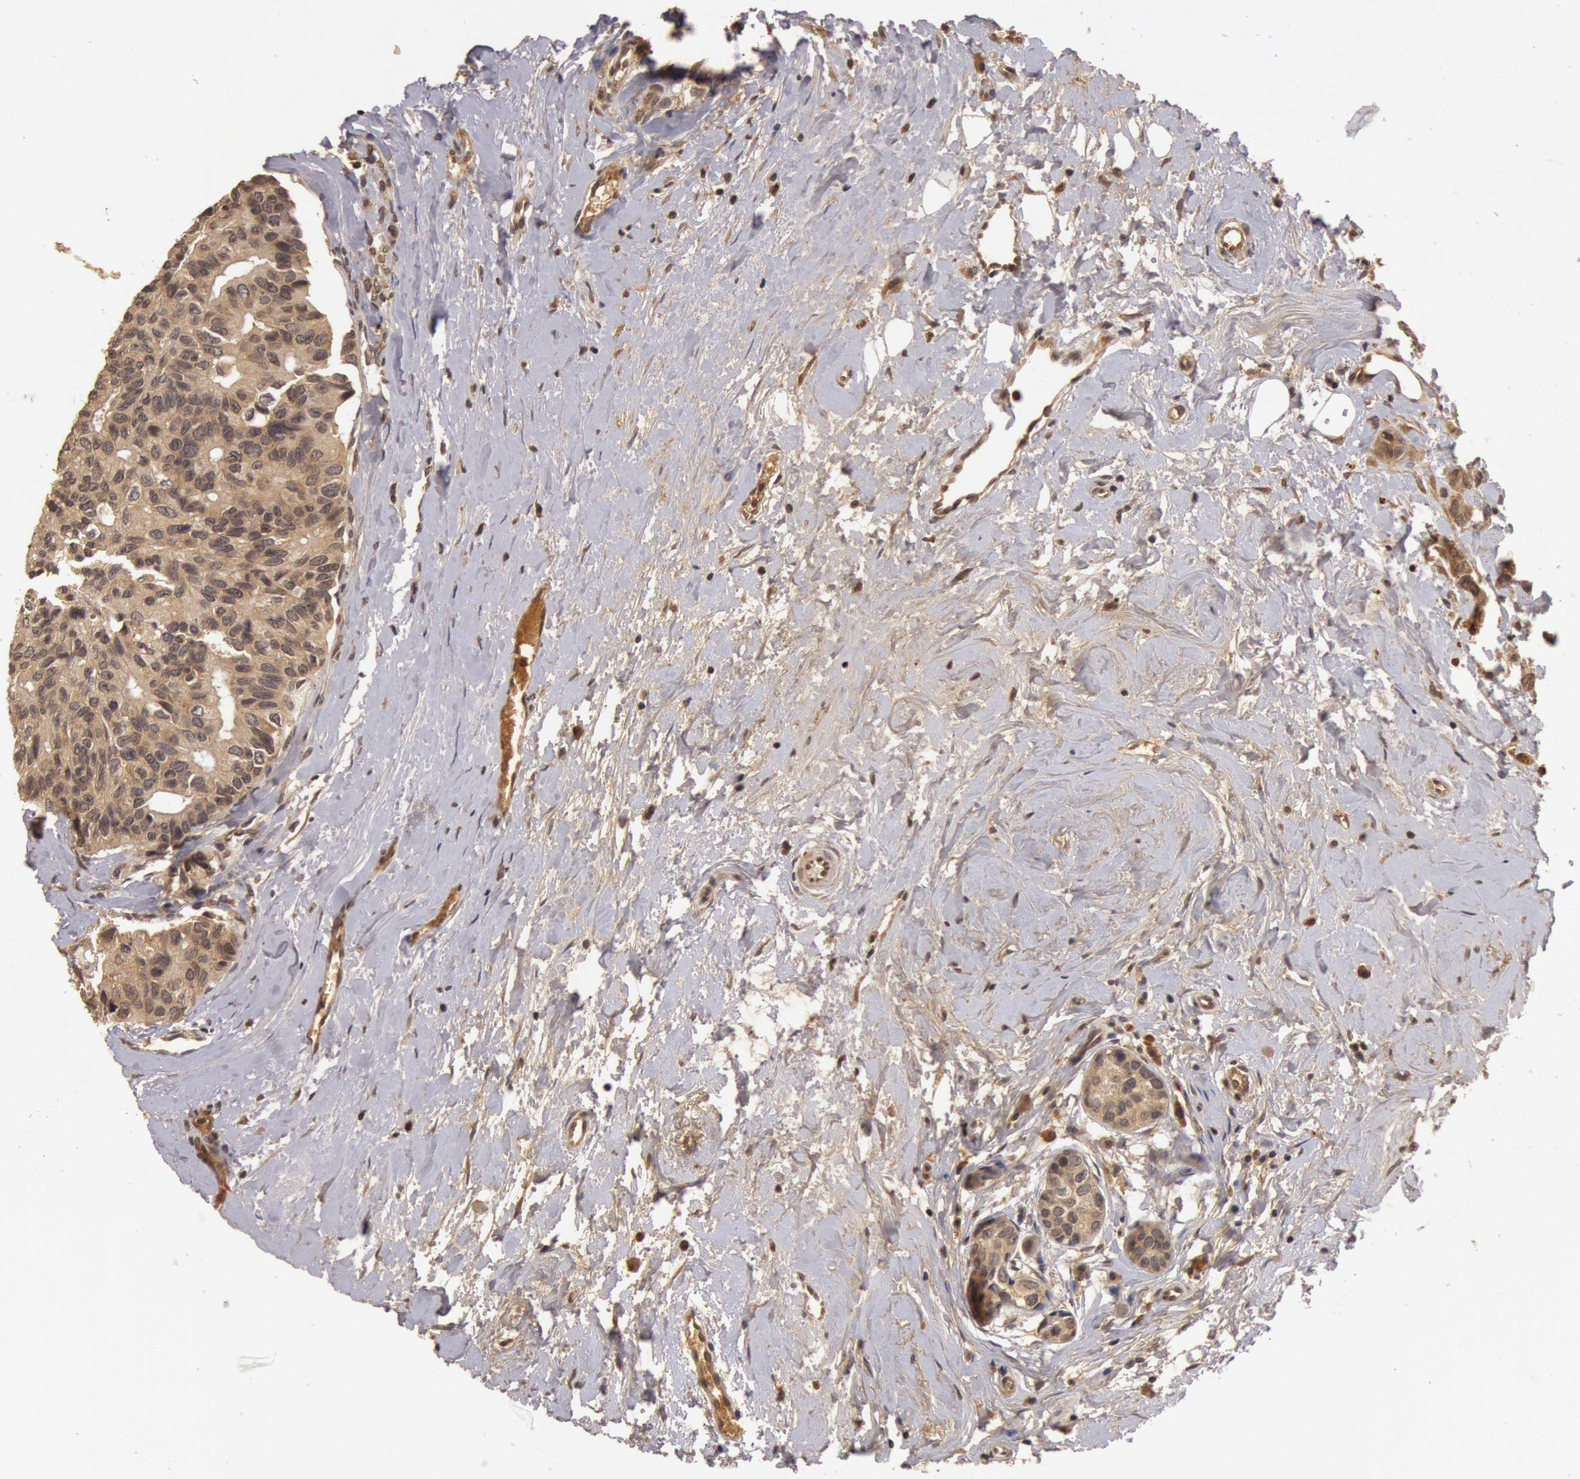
{"staining": {"intensity": "moderate", "quantity": ">75%", "location": "cytoplasmic/membranous"}, "tissue": "breast cancer", "cell_type": "Tumor cells", "image_type": "cancer", "snomed": [{"axis": "morphology", "description": "Duct carcinoma"}, {"axis": "topography", "description": "Breast"}], "caption": "Breast cancer stained for a protein (brown) exhibits moderate cytoplasmic/membranous positive expression in approximately >75% of tumor cells.", "gene": "BCHE", "patient": {"sex": "female", "age": 69}}